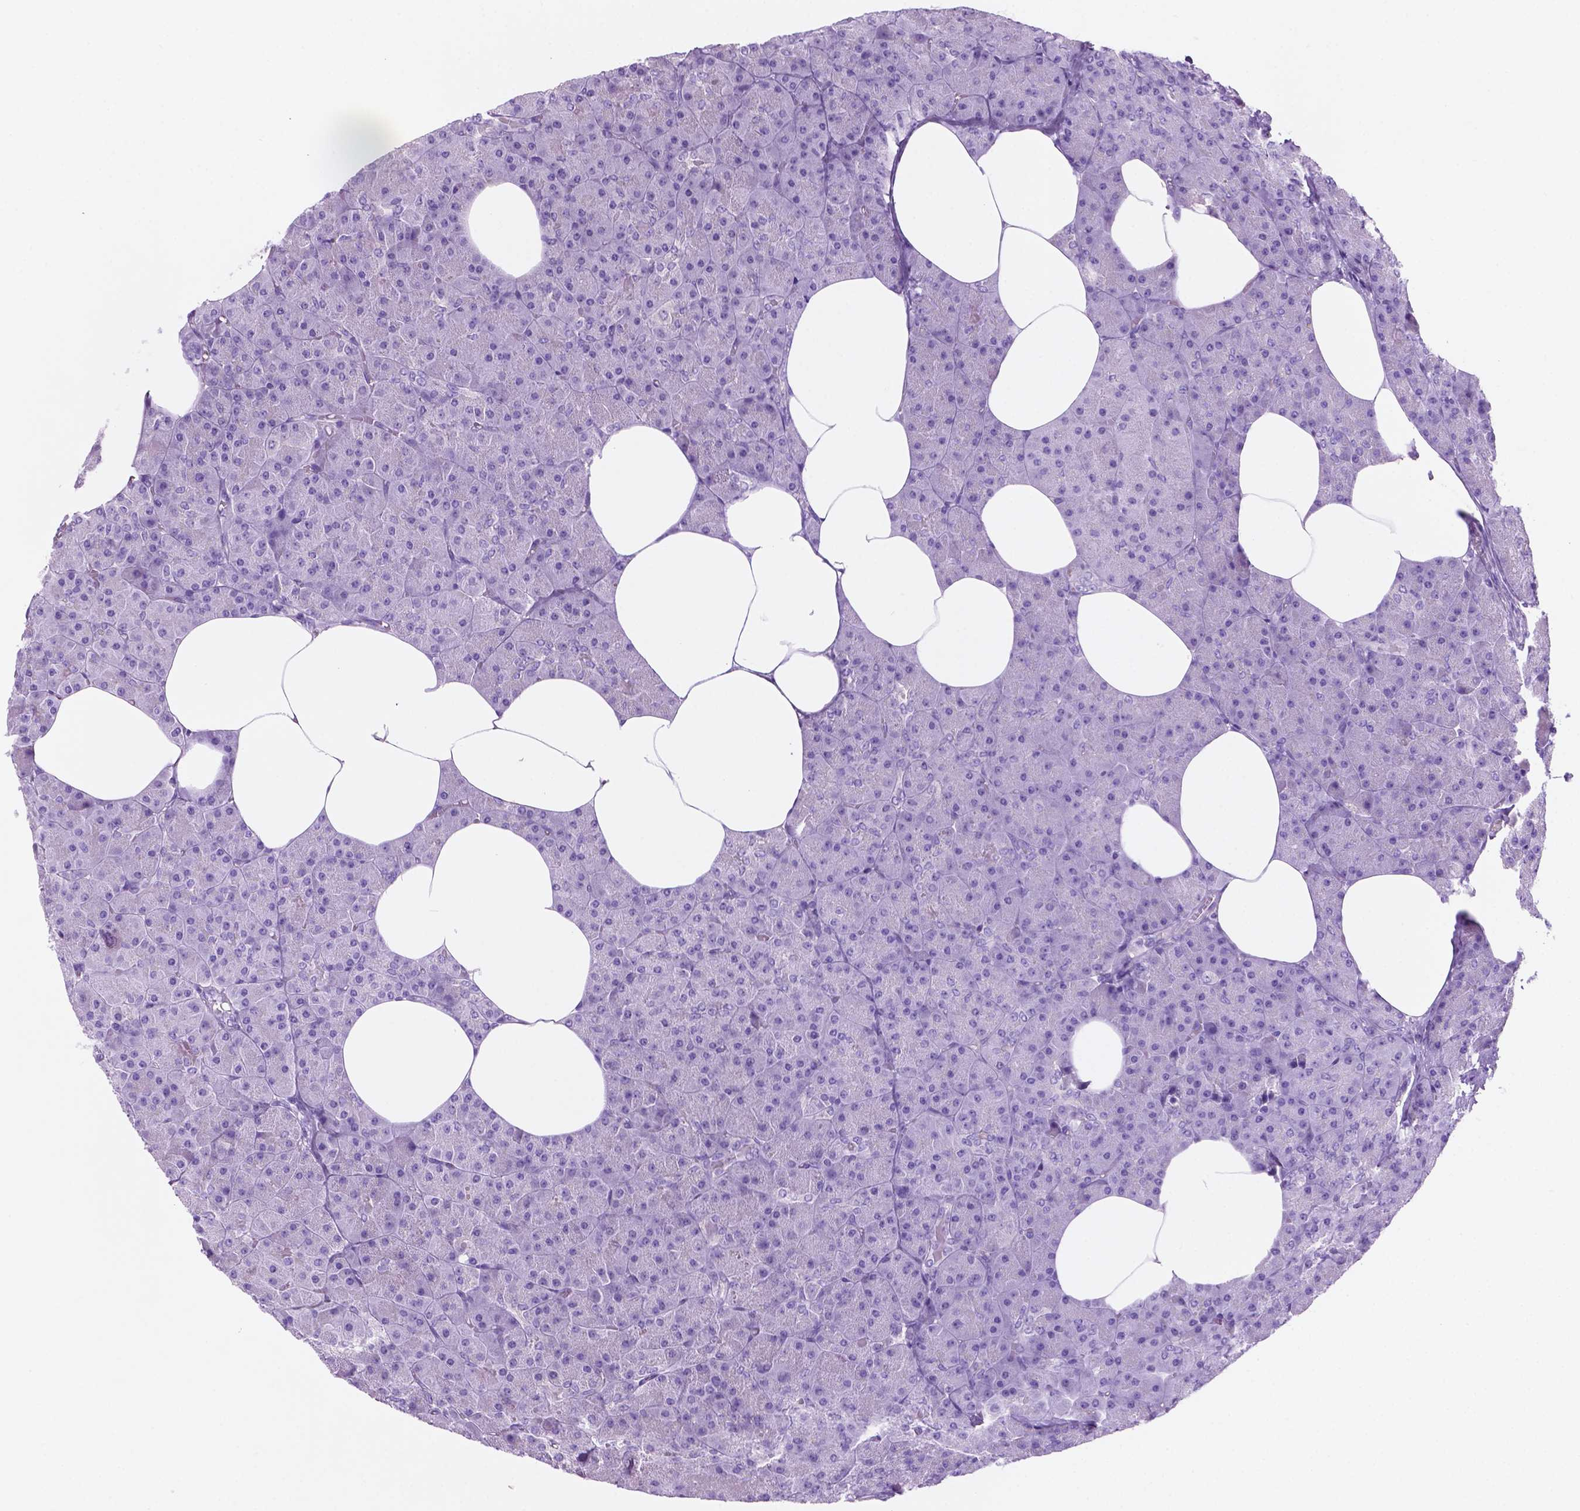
{"staining": {"intensity": "moderate", "quantity": "<25%", "location": "cytoplasmic/membranous"}, "tissue": "pancreas", "cell_type": "Exocrine glandular cells", "image_type": "normal", "snomed": [{"axis": "morphology", "description": "Normal tissue, NOS"}, {"axis": "topography", "description": "Pancreas"}], "caption": "Moderate cytoplasmic/membranous protein expression is identified in about <25% of exocrine glandular cells in pancreas. (DAB IHC with brightfield microscopy, high magnification).", "gene": "POU4F1", "patient": {"sex": "female", "age": 45}}